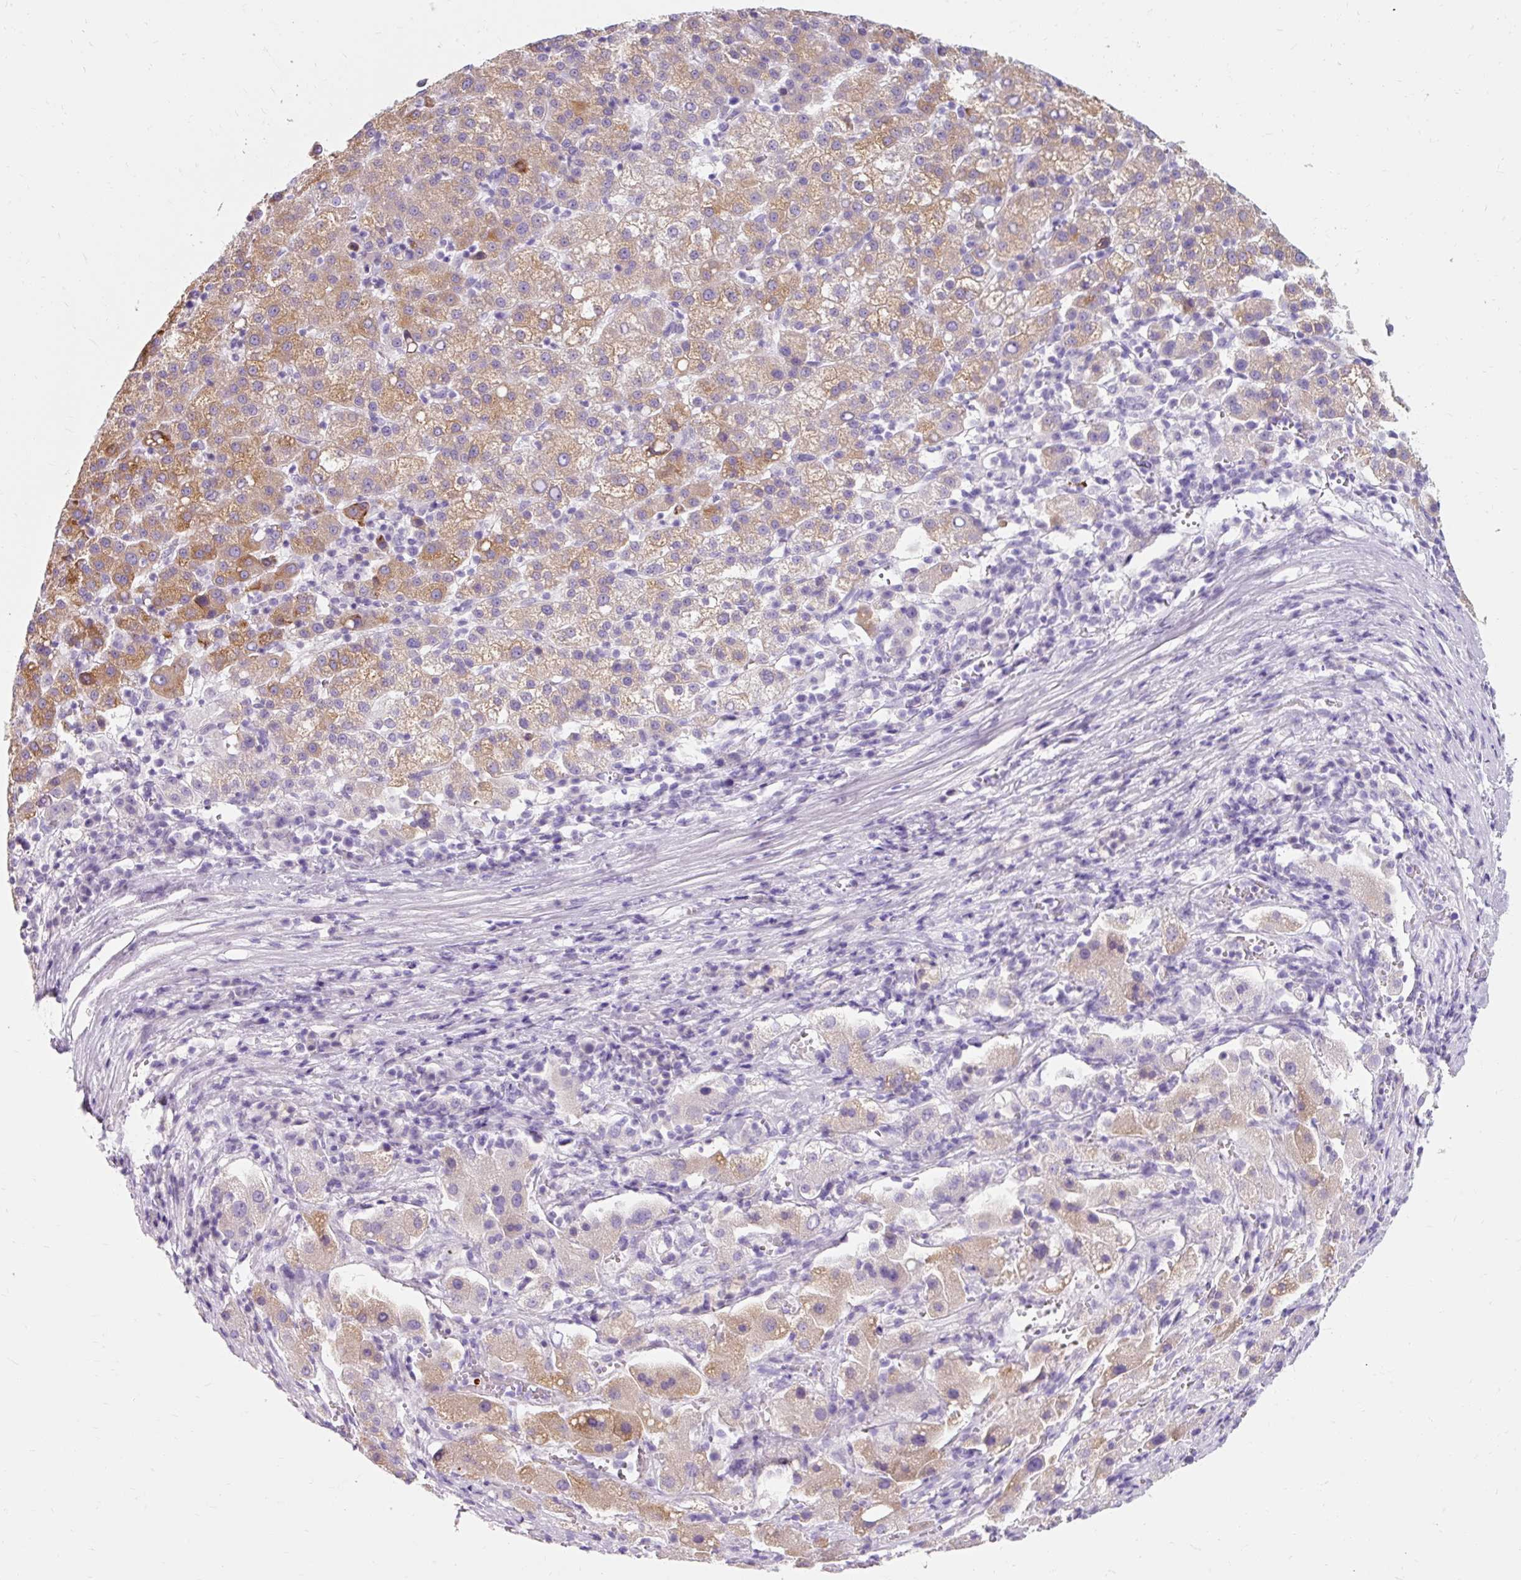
{"staining": {"intensity": "moderate", "quantity": ">75%", "location": "cytoplasmic/membranous"}, "tissue": "liver cancer", "cell_type": "Tumor cells", "image_type": "cancer", "snomed": [{"axis": "morphology", "description": "Carcinoma, Hepatocellular, NOS"}, {"axis": "topography", "description": "Liver"}], "caption": "Immunohistochemistry staining of liver cancer (hepatocellular carcinoma), which displays medium levels of moderate cytoplasmic/membranous positivity in about >75% of tumor cells indicating moderate cytoplasmic/membranous protein positivity. The staining was performed using DAB (3,3'-diaminobenzidine) (brown) for protein detection and nuclei were counterstained in hematoxylin (blue).", "gene": "TMEM213", "patient": {"sex": "female", "age": 58}}